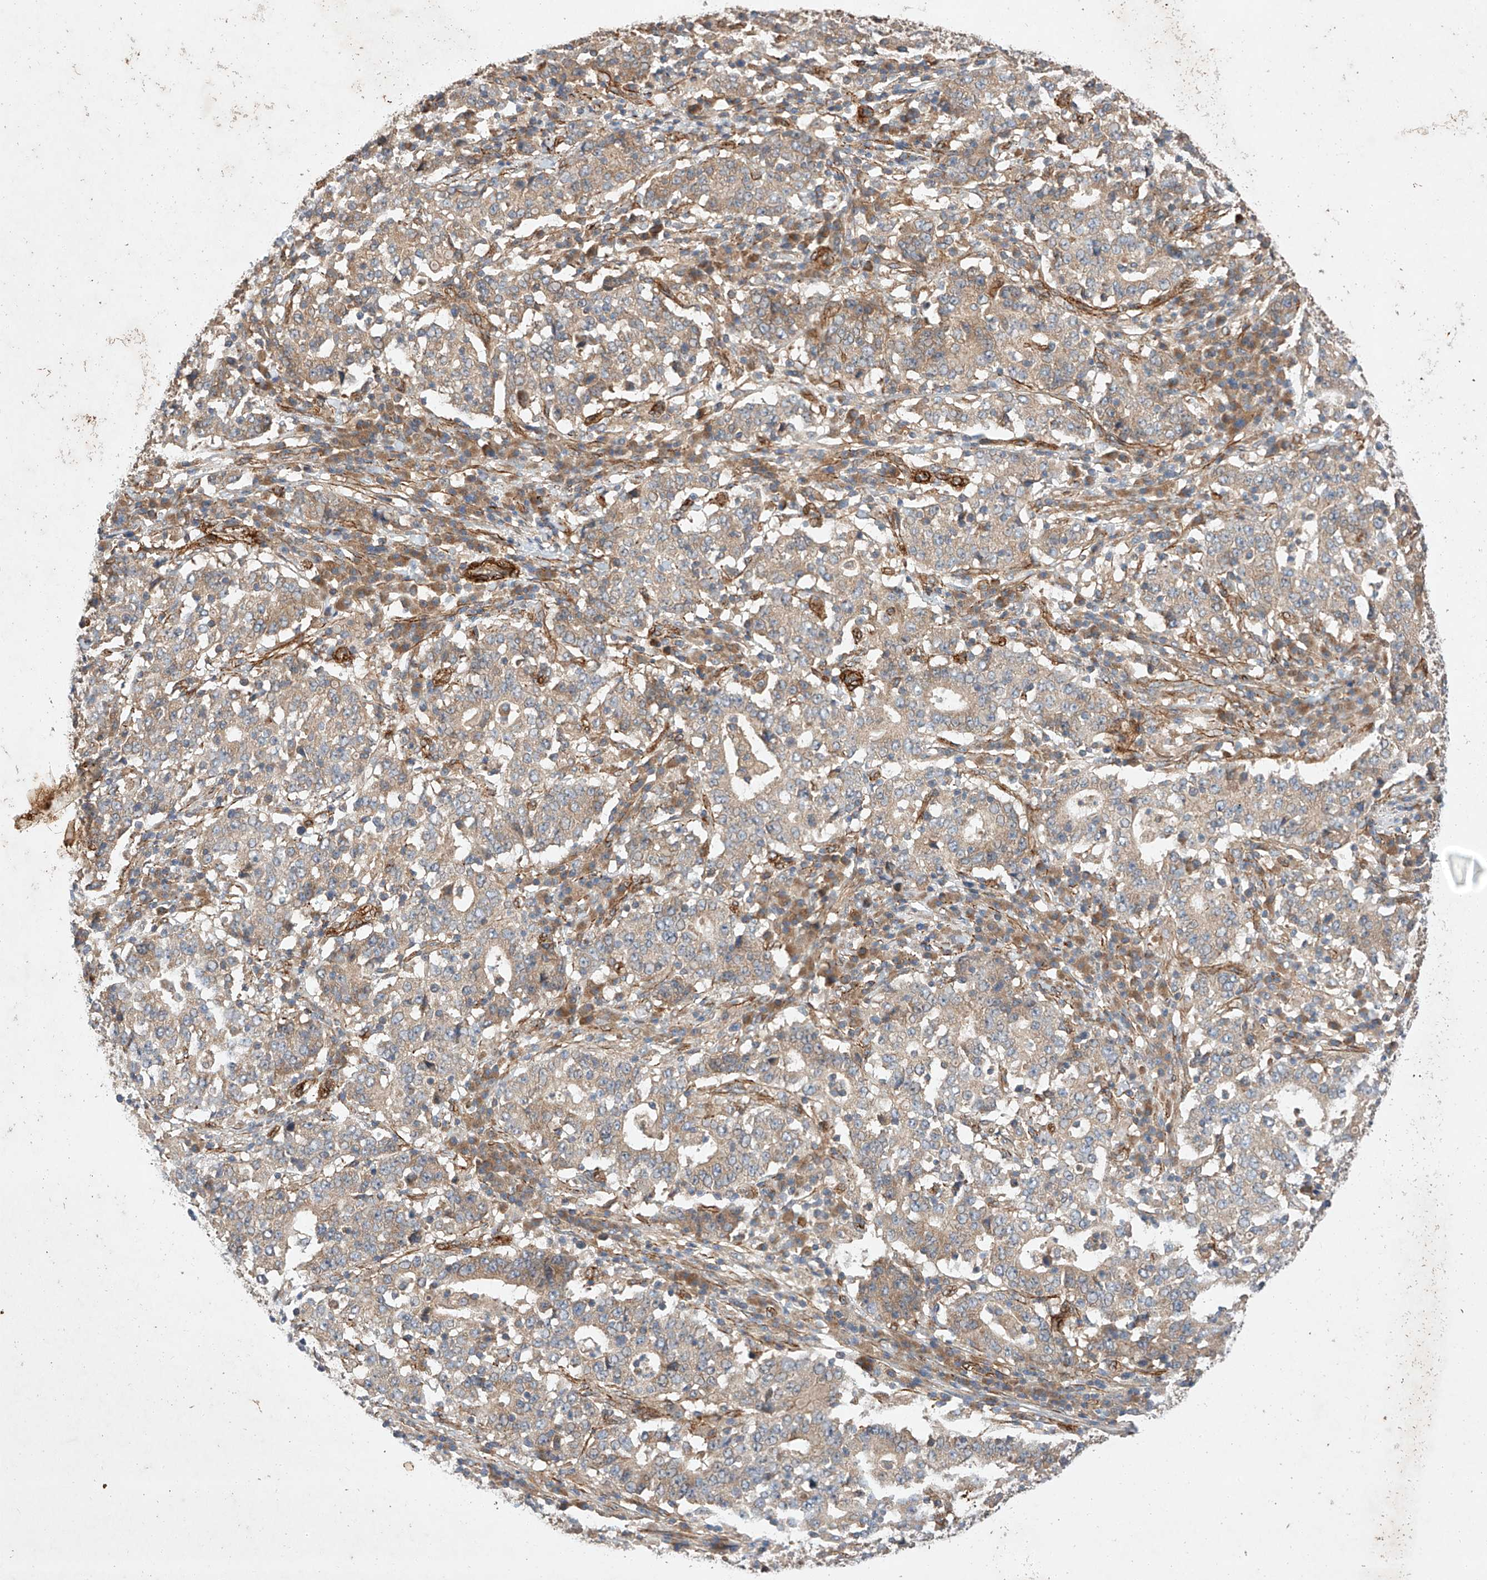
{"staining": {"intensity": "moderate", "quantity": ">75%", "location": "cytoplasmic/membranous"}, "tissue": "stomach cancer", "cell_type": "Tumor cells", "image_type": "cancer", "snomed": [{"axis": "morphology", "description": "Adenocarcinoma, NOS"}, {"axis": "topography", "description": "Stomach"}], "caption": "A micrograph of stomach cancer stained for a protein demonstrates moderate cytoplasmic/membranous brown staining in tumor cells.", "gene": "RAB23", "patient": {"sex": "male", "age": 59}}